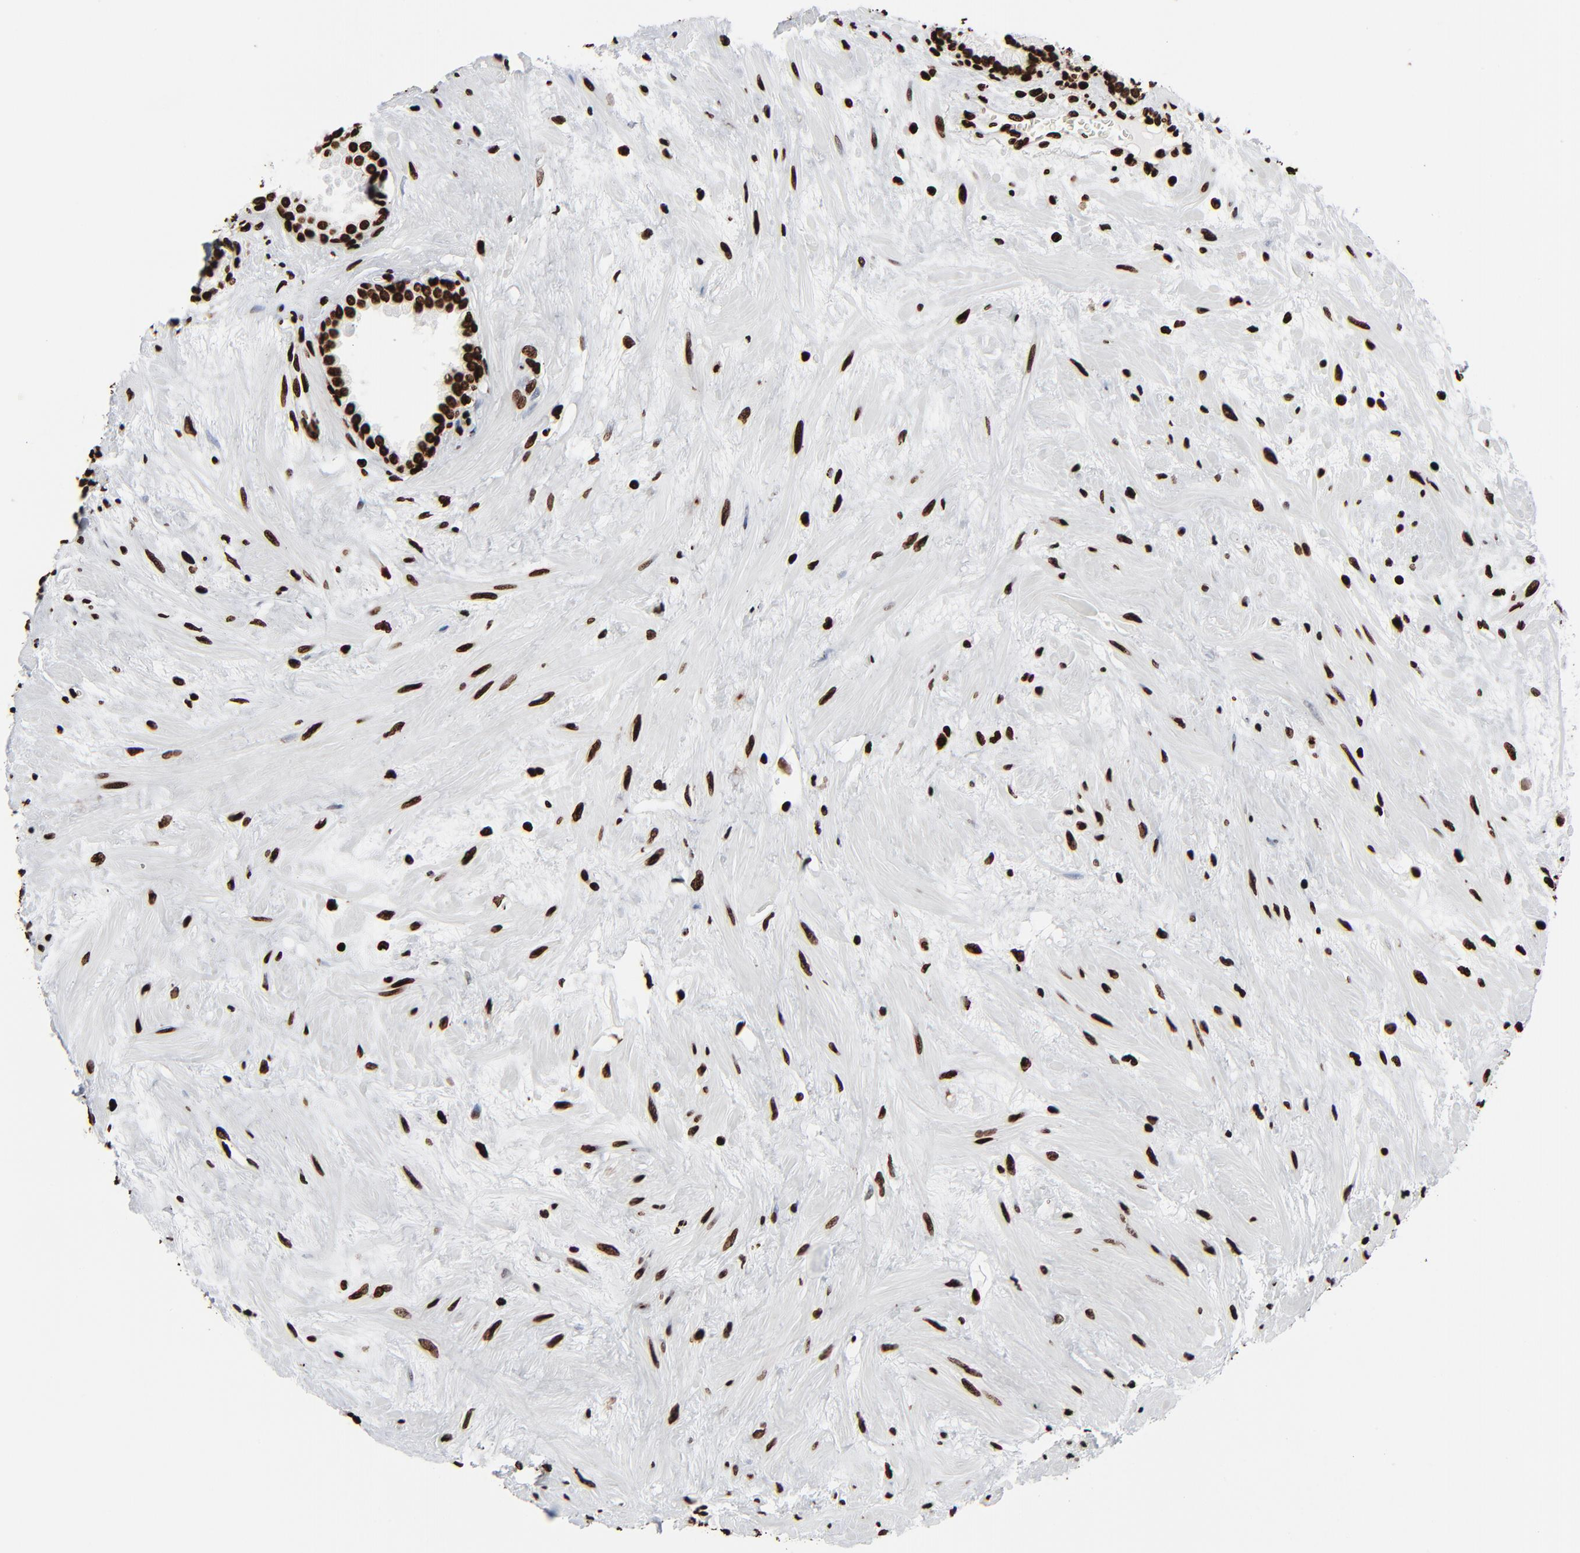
{"staining": {"intensity": "strong", "quantity": ">75%", "location": "nuclear"}, "tissue": "prostate", "cell_type": "Glandular cells", "image_type": "normal", "snomed": [{"axis": "morphology", "description": "Normal tissue, NOS"}, {"axis": "topography", "description": "Prostate"}], "caption": "The image shows staining of unremarkable prostate, revealing strong nuclear protein positivity (brown color) within glandular cells. (brown staining indicates protein expression, while blue staining denotes nuclei).", "gene": "H3", "patient": {"sex": "male", "age": 64}}